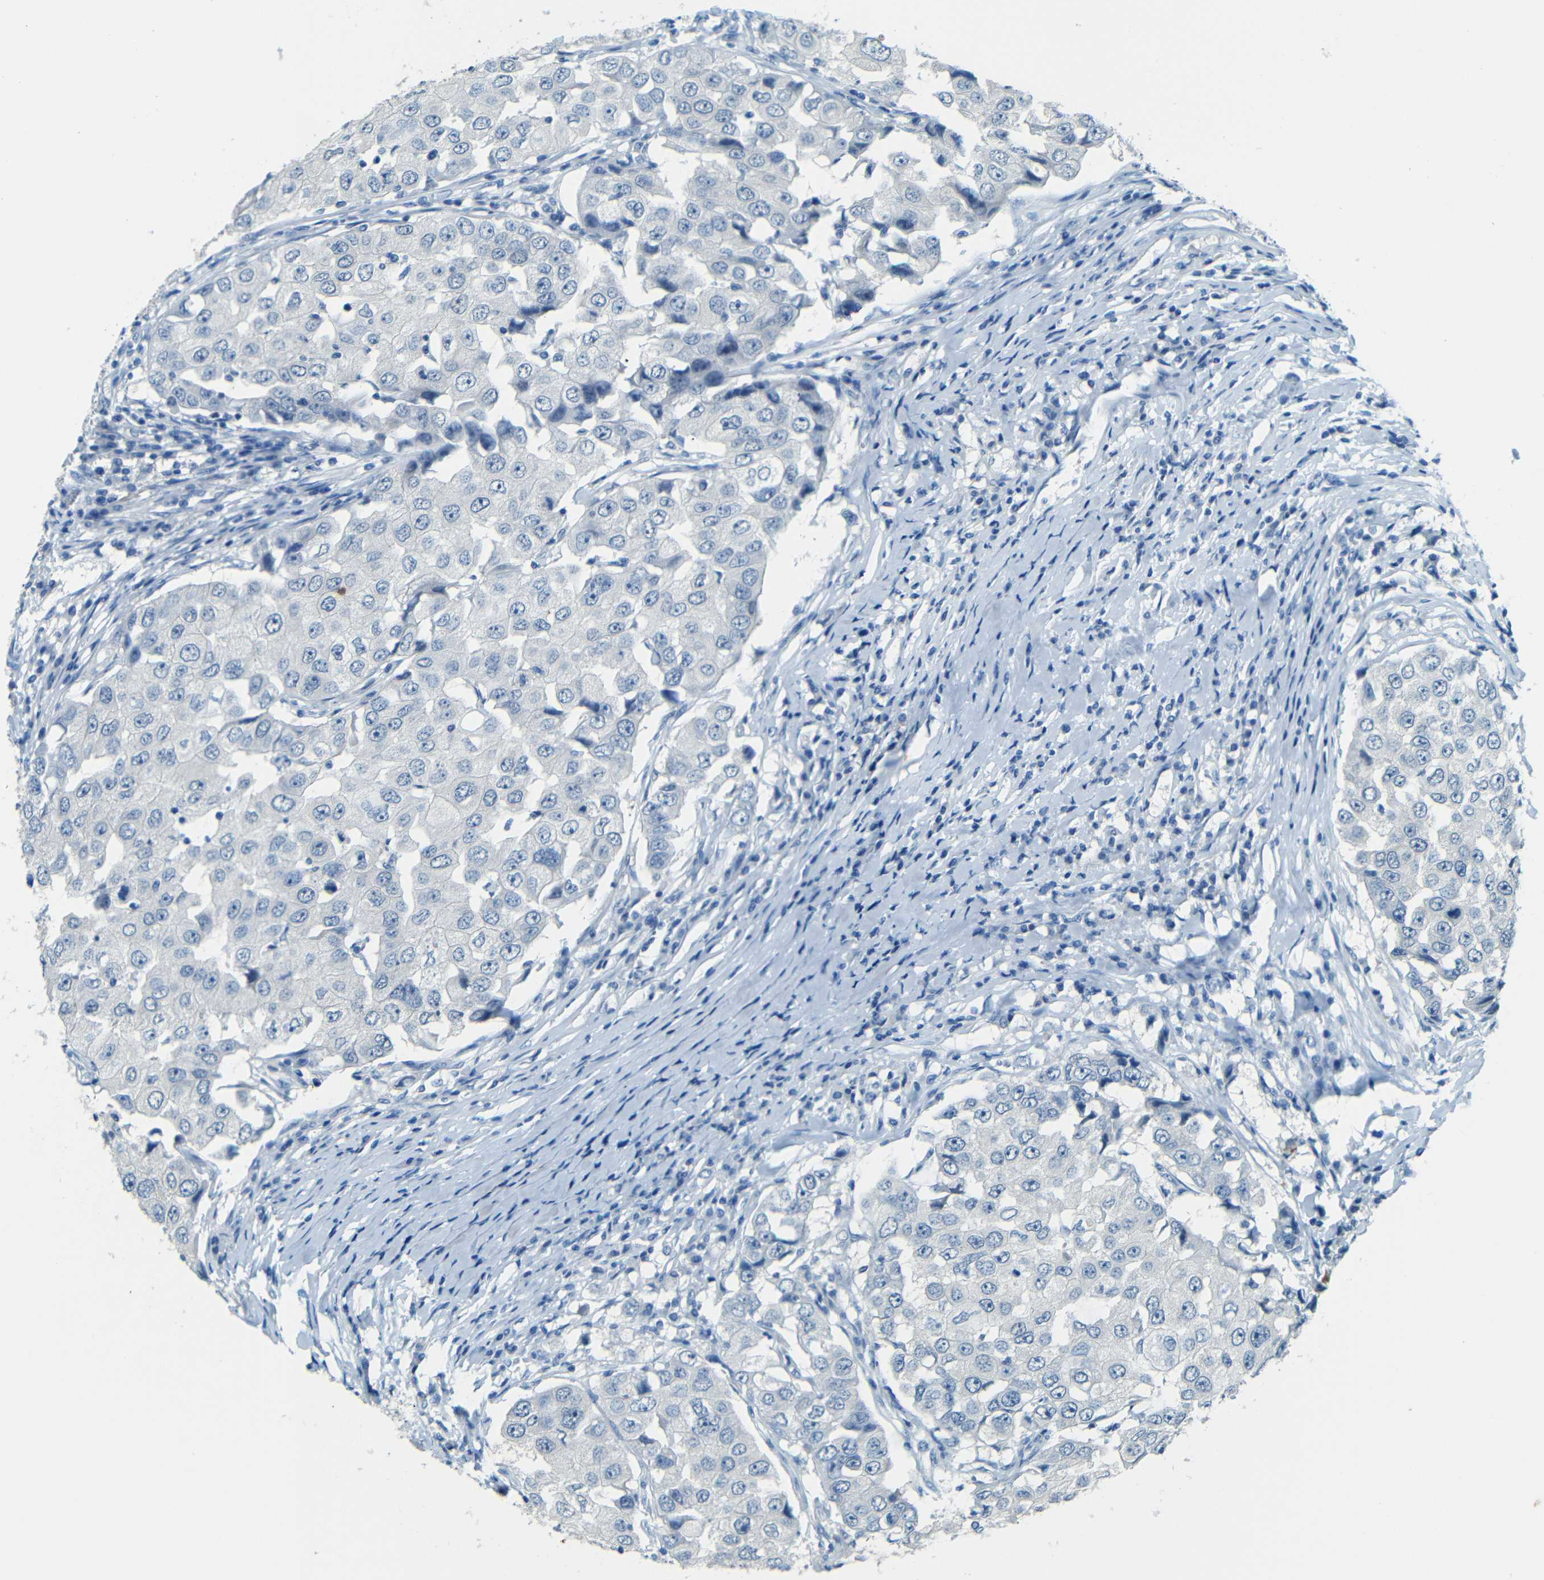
{"staining": {"intensity": "negative", "quantity": "none", "location": "none"}, "tissue": "breast cancer", "cell_type": "Tumor cells", "image_type": "cancer", "snomed": [{"axis": "morphology", "description": "Duct carcinoma"}, {"axis": "topography", "description": "Breast"}], "caption": "The image displays no staining of tumor cells in breast infiltrating ductal carcinoma.", "gene": "ZMAT1", "patient": {"sex": "female", "age": 27}}